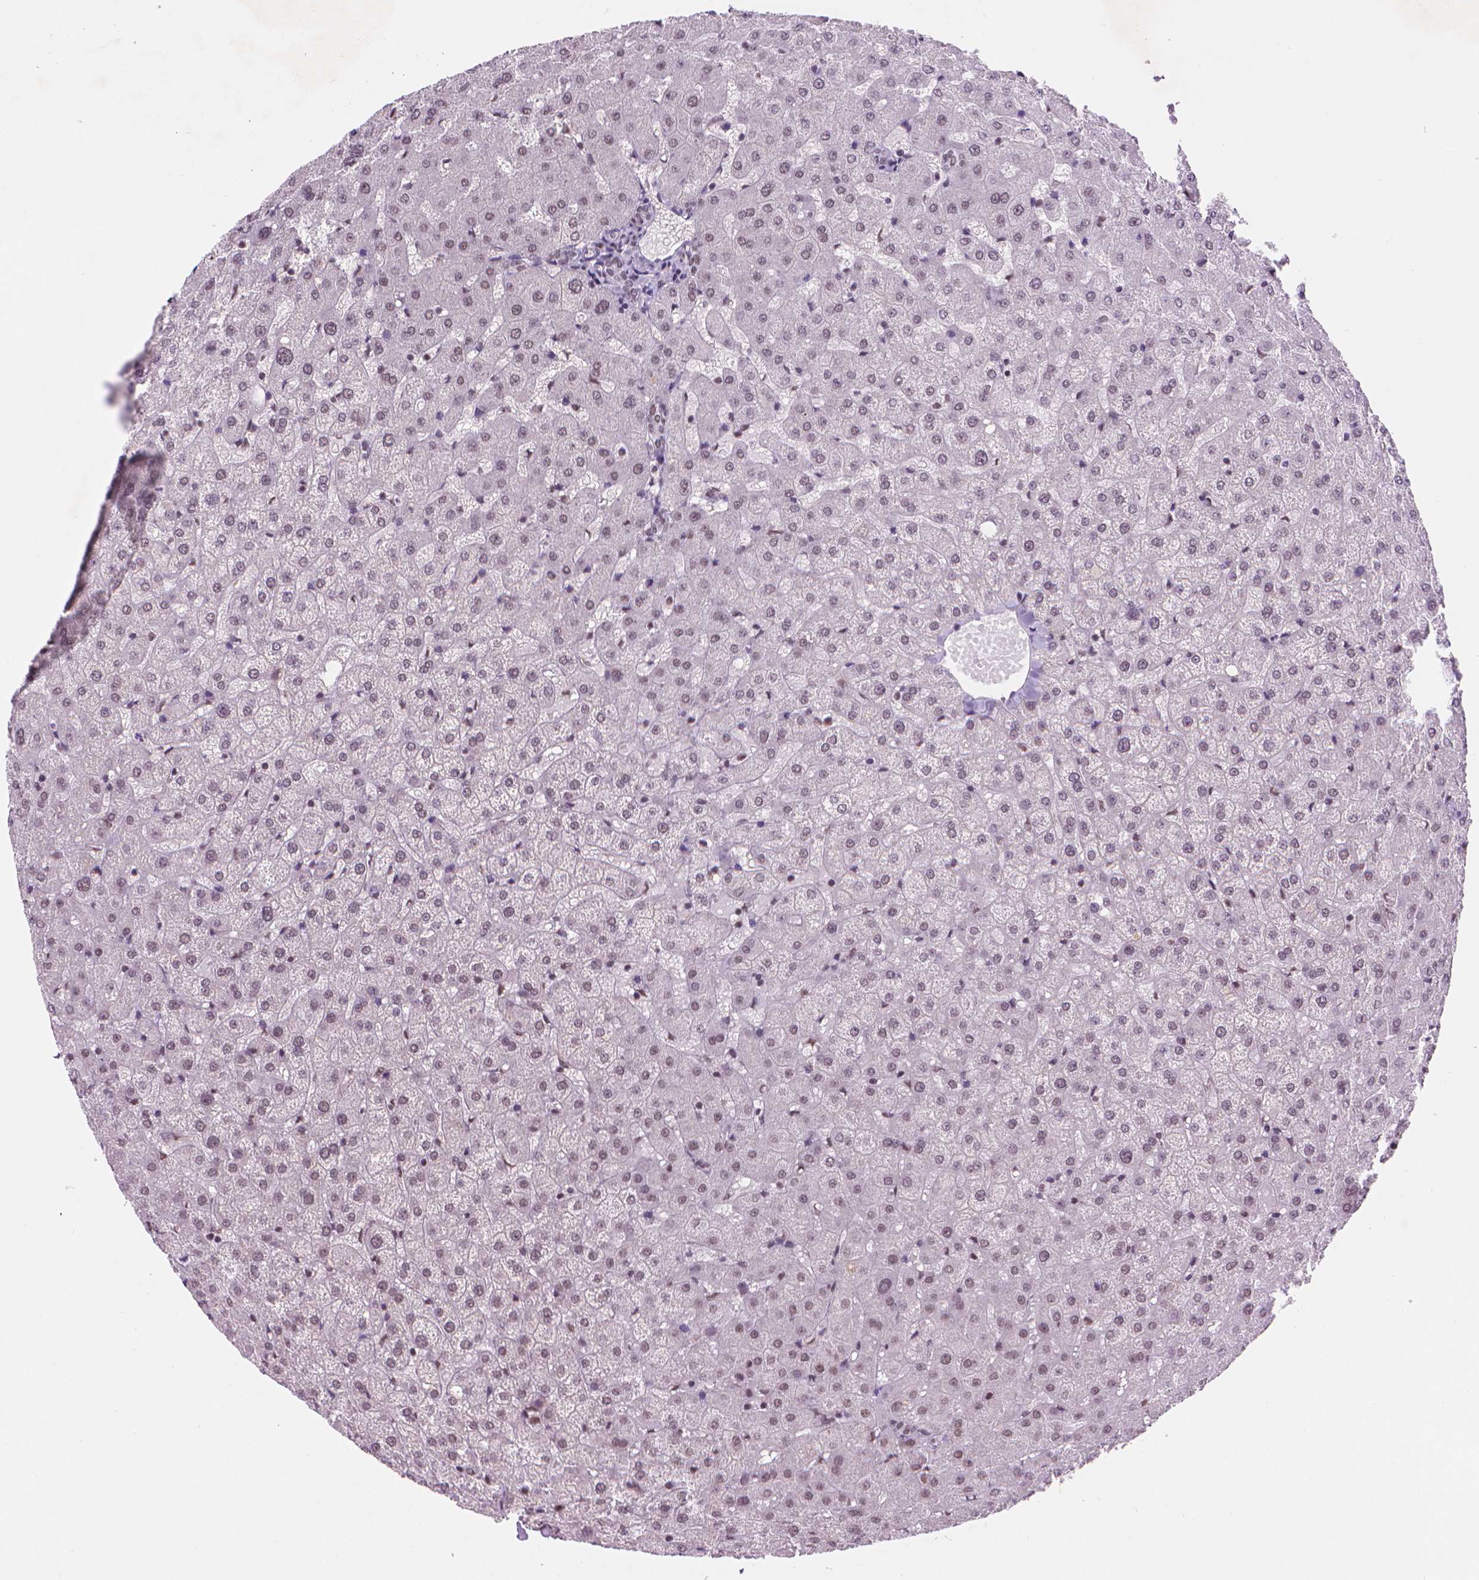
{"staining": {"intensity": "weak", "quantity": "<25%", "location": "nuclear"}, "tissue": "liver", "cell_type": "Cholangiocytes", "image_type": "normal", "snomed": [{"axis": "morphology", "description": "Normal tissue, NOS"}, {"axis": "topography", "description": "Liver"}], "caption": "Immunohistochemical staining of unremarkable human liver exhibits no significant positivity in cholangiocytes.", "gene": "RPA4", "patient": {"sex": "female", "age": 50}}